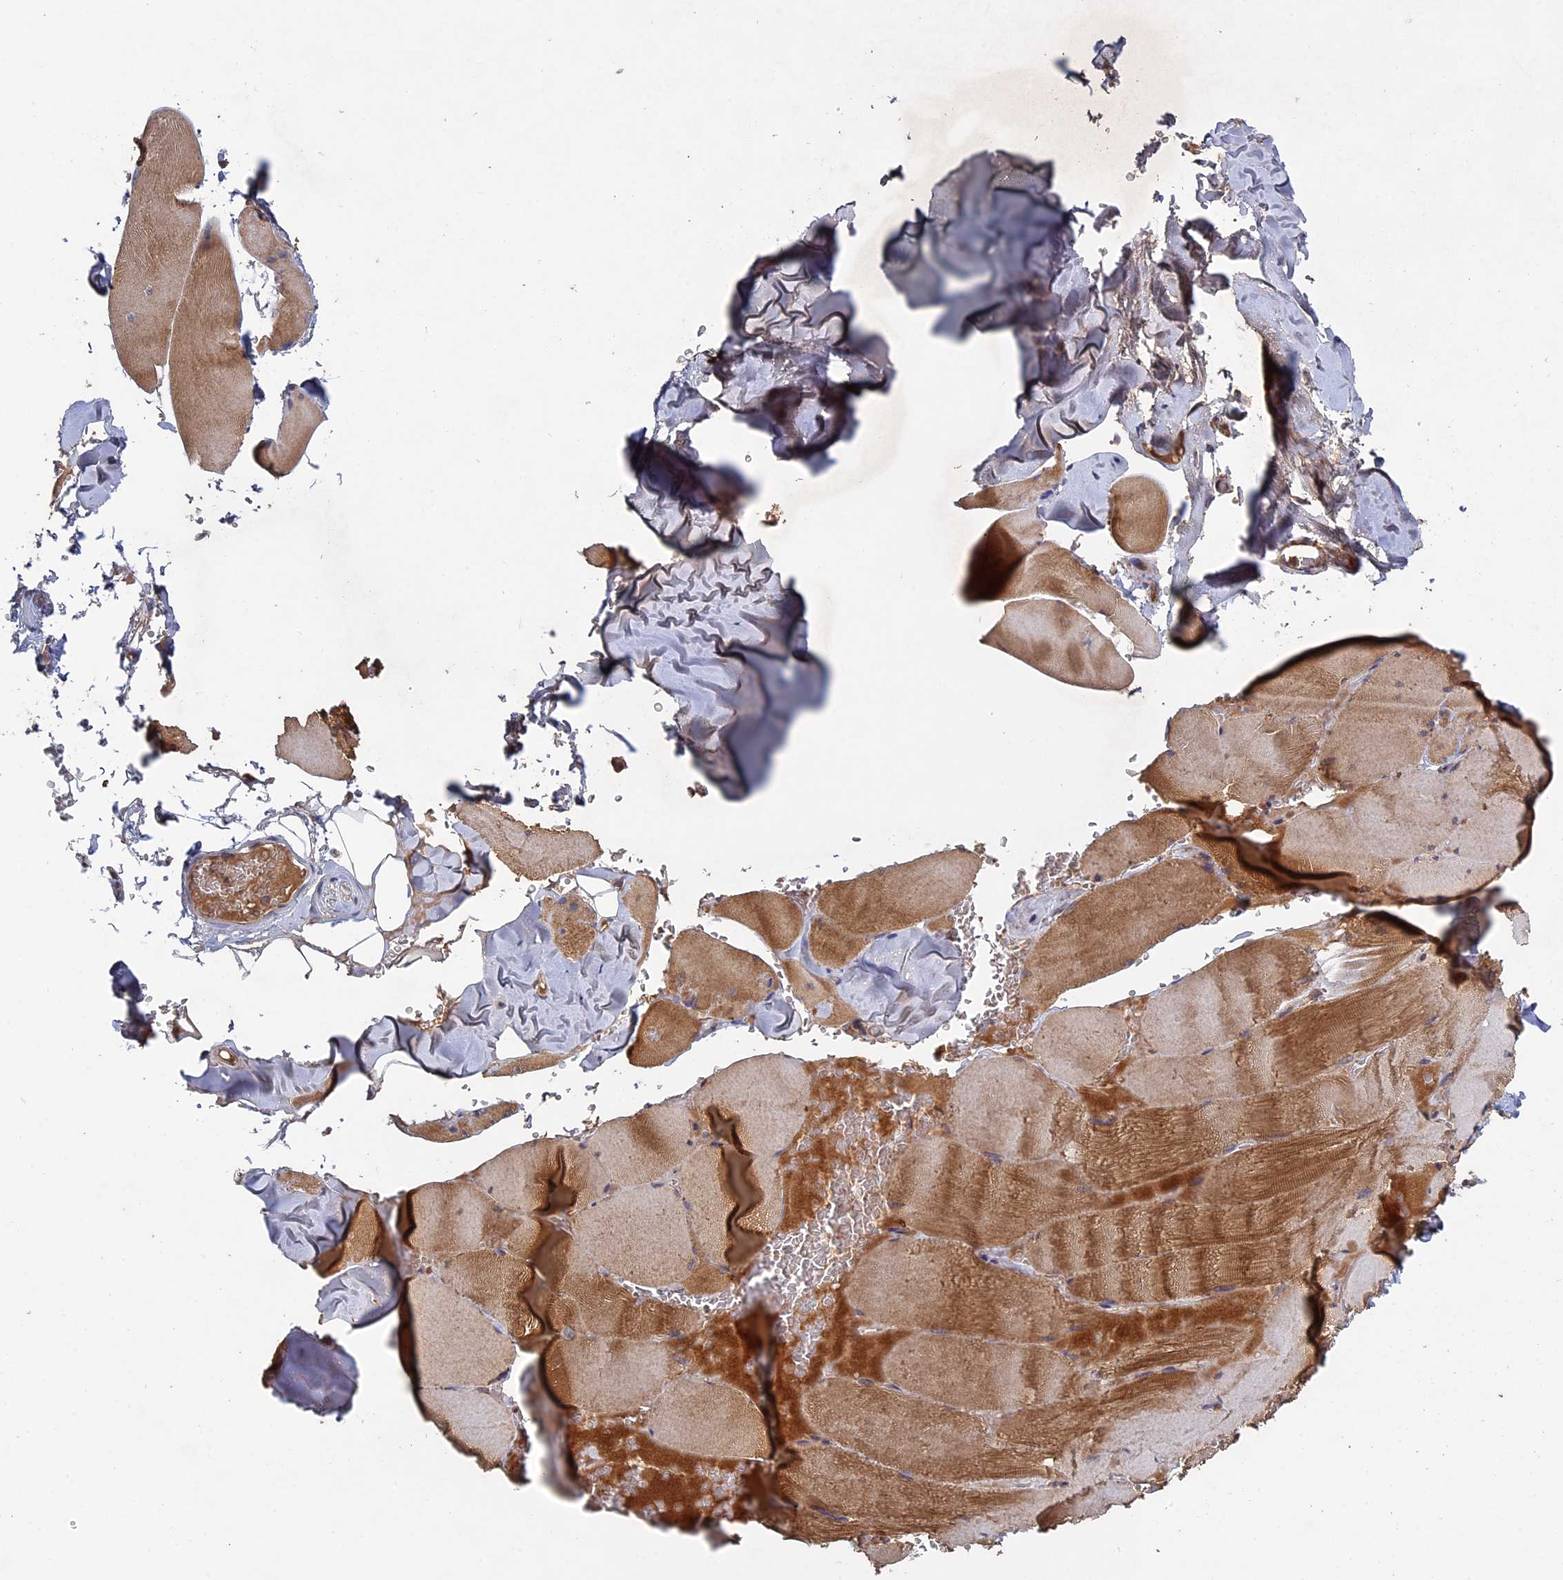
{"staining": {"intensity": "moderate", "quantity": ">75%", "location": "cytoplasmic/membranous"}, "tissue": "skeletal muscle", "cell_type": "Myocytes", "image_type": "normal", "snomed": [{"axis": "morphology", "description": "Normal tissue, NOS"}, {"axis": "topography", "description": "Skeletal muscle"}, {"axis": "topography", "description": "Head-Neck"}], "caption": "Skeletal muscle stained with immunohistochemistry (IHC) exhibits moderate cytoplasmic/membranous positivity in approximately >75% of myocytes. (IHC, brightfield microscopy, high magnification).", "gene": "RAB15", "patient": {"sex": "male", "age": 66}}